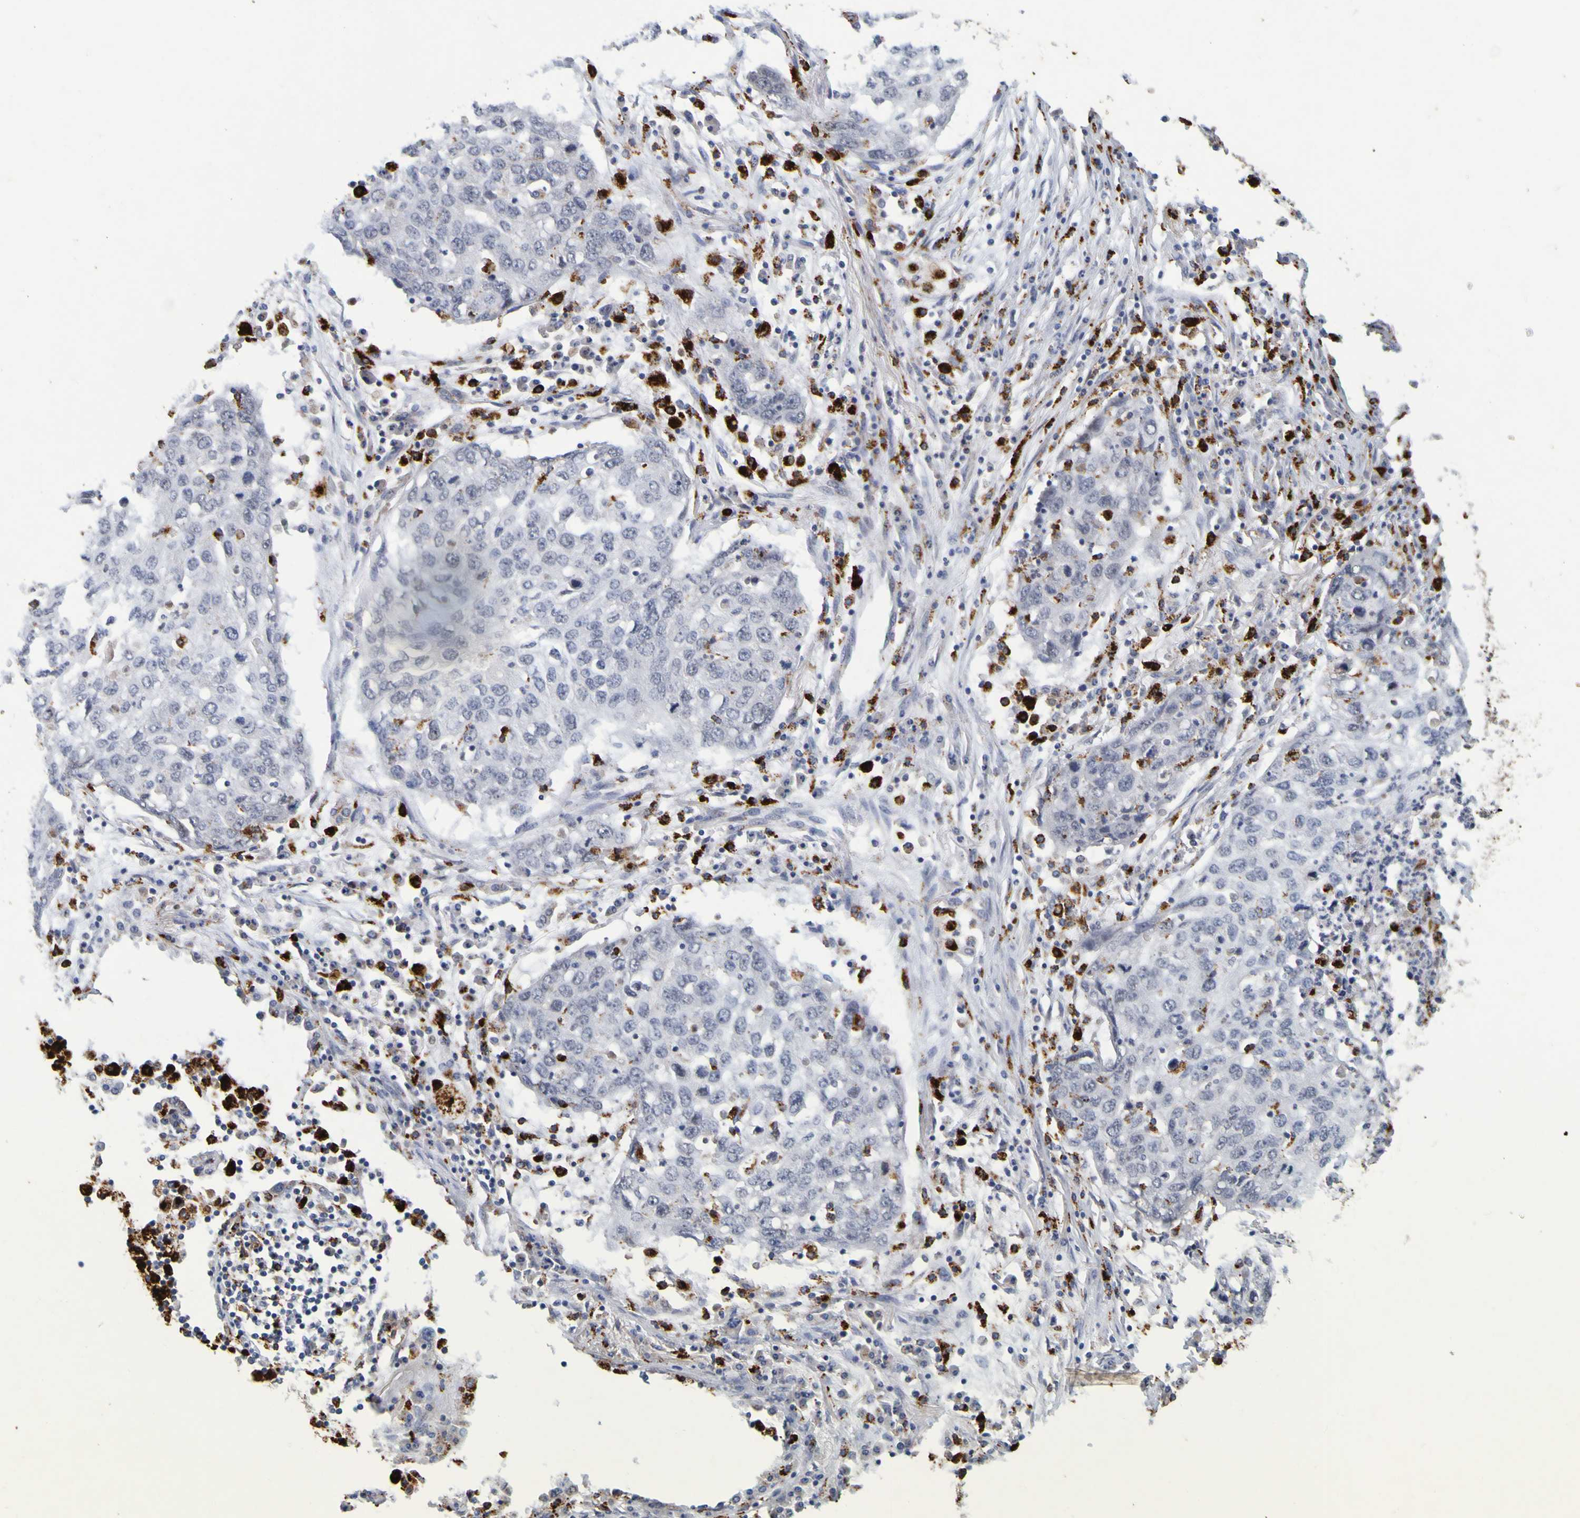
{"staining": {"intensity": "negative", "quantity": "none", "location": "none"}, "tissue": "lung cancer", "cell_type": "Tumor cells", "image_type": "cancer", "snomed": [{"axis": "morphology", "description": "Squamous cell carcinoma, NOS"}, {"axis": "topography", "description": "Lung"}], "caption": "Human lung cancer (squamous cell carcinoma) stained for a protein using IHC exhibits no positivity in tumor cells.", "gene": "TPH1", "patient": {"sex": "female", "age": 63}}